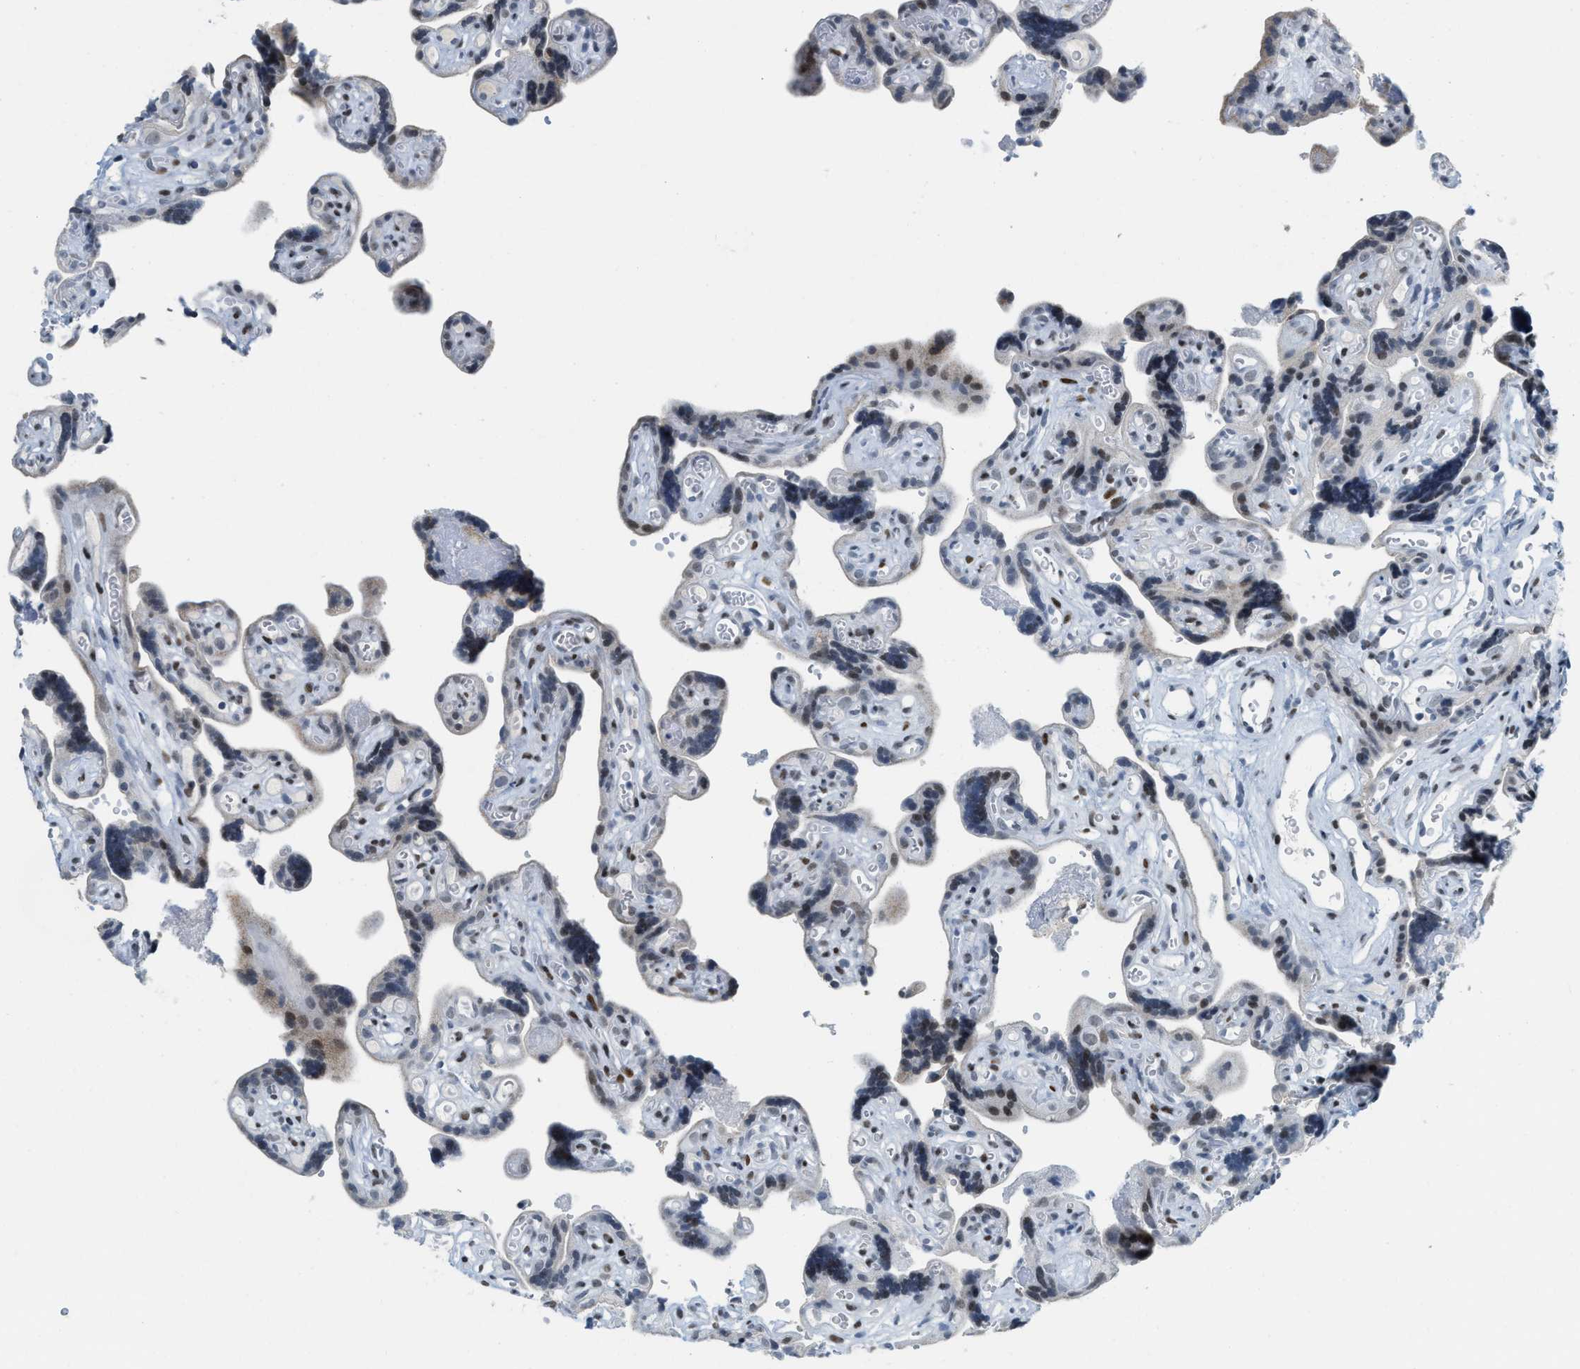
{"staining": {"intensity": "strong", "quantity": ">75%", "location": "nuclear"}, "tissue": "placenta", "cell_type": "Decidual cells", "image_type": "normal", "snomed": [{"axis": "morphology", "description": "Normal tissue, NOS"}, {"axis": "topography", "description": "Placenta"}], "caption": "Protein staining of unremarkable placenta displays strong nuclear expression in approximately >75% of decidual cells.", "gene": "PBX1", "patient": {"sex": "female", "age": 30}}